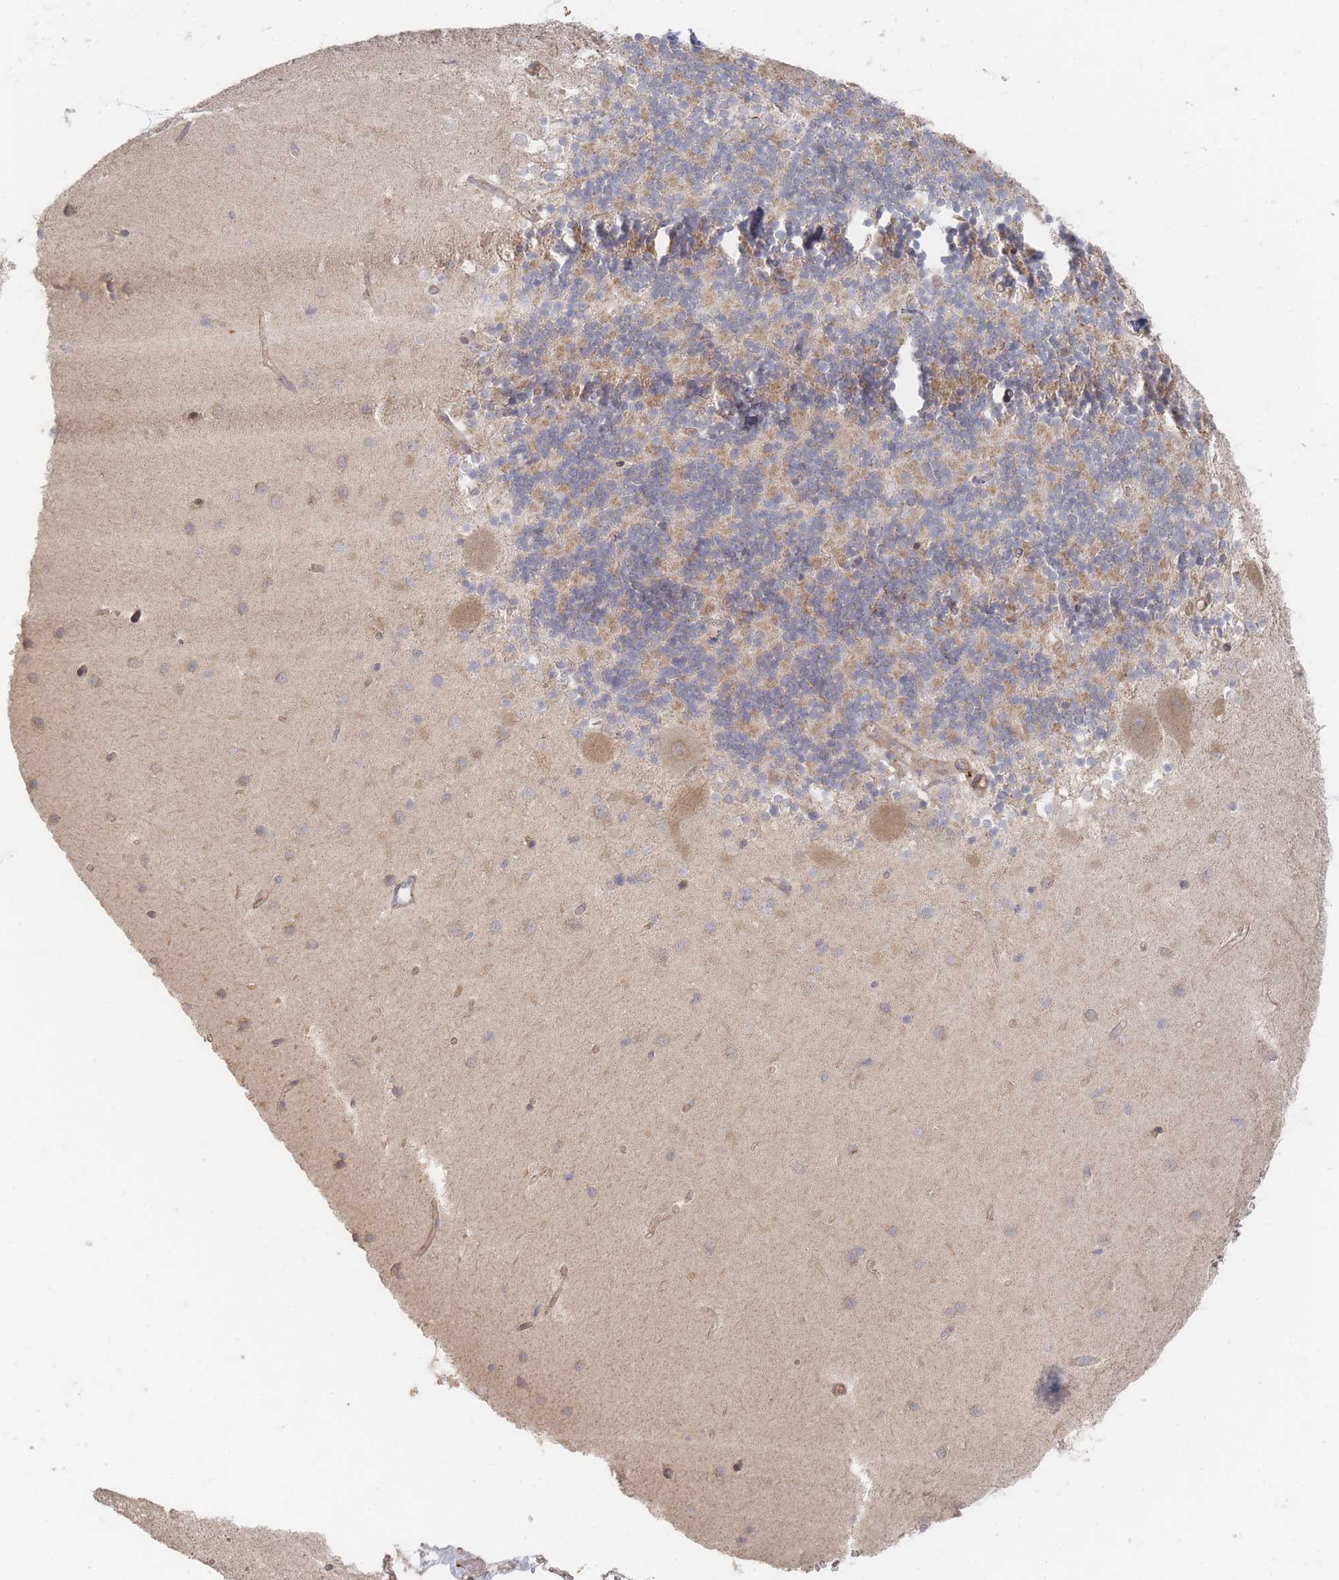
{"staining": {"intensity": "weak", "quantity": "25%-75%", "location": "cytoplasmic/membranous"}, "tissue": "cerebellum", "cell_type": "Cells in granular layer", "image_type": "normal", "snomed": [{"axis": "morphology", "description": "Normal tissue, NOS"}, {"axis": "topography", "description": "Cerebellum"}], "caption": "Approximately 25%-75% of cells in granular layer in unremarkable cerebellum display weak cytoplasmic/membranous protein expression as visualized by brown immunohistochemical staining.", "gene": "GLE1", "patient": {"sex": "male", "age": 54}}